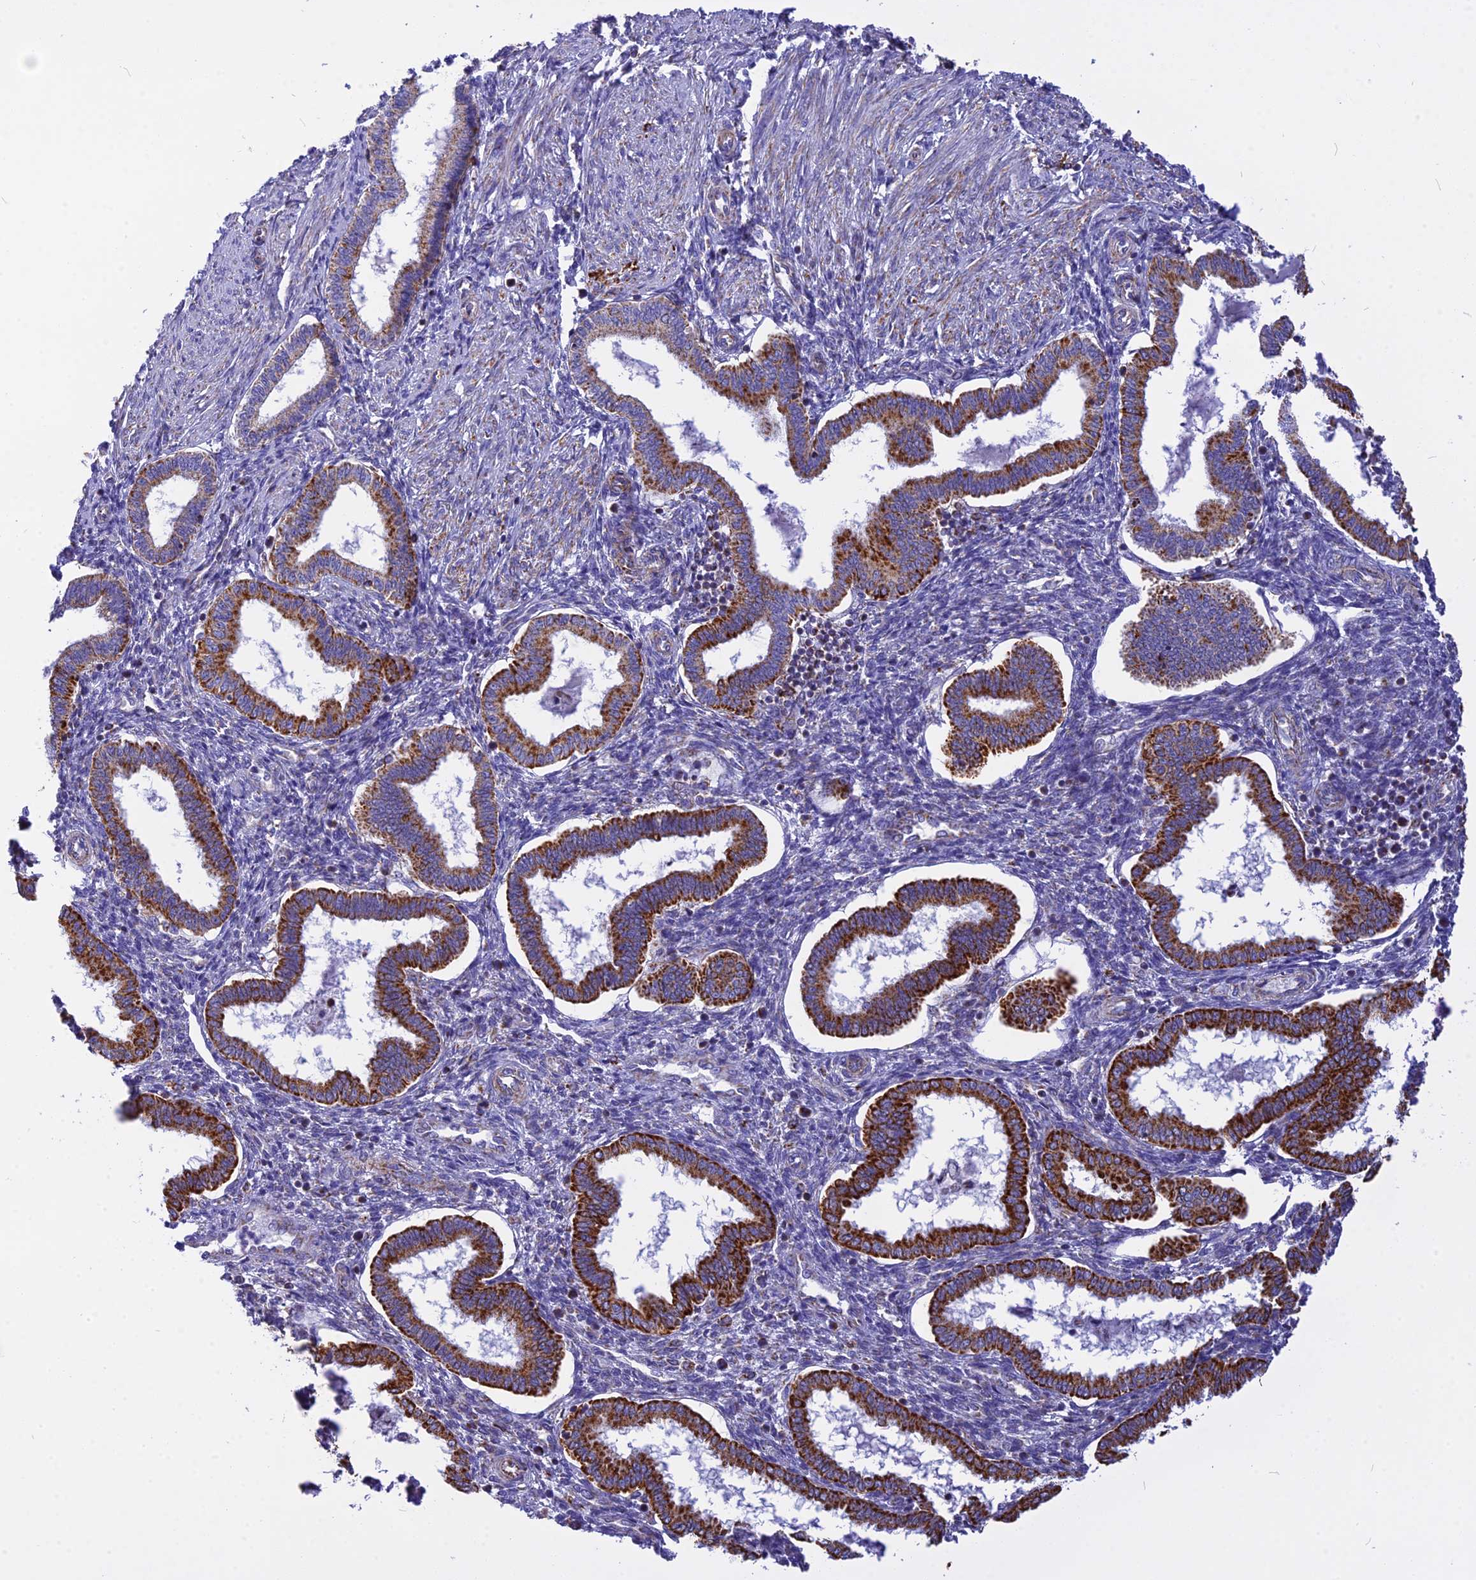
{"staining": {"intensity": "negative", "quantity": "none", "location": "none"}, "tissue": "endometrium", "cell_type": "Cells in endometrial stroma", "image_type": "normal", "snomed": [{"axis": "morphology", "description": "Normal tissue, NOS"}, {"axis": "topography", "description": "Endometrium"}], "caption": "DAB immunohistochemical staining of unremarkable endometrium demonstrates no significant positivity in cells in endometrial stroma. Nuclei are stained in blue.", "gene": "VDAC2", "patient": {"sex": "female", "age": 24}}